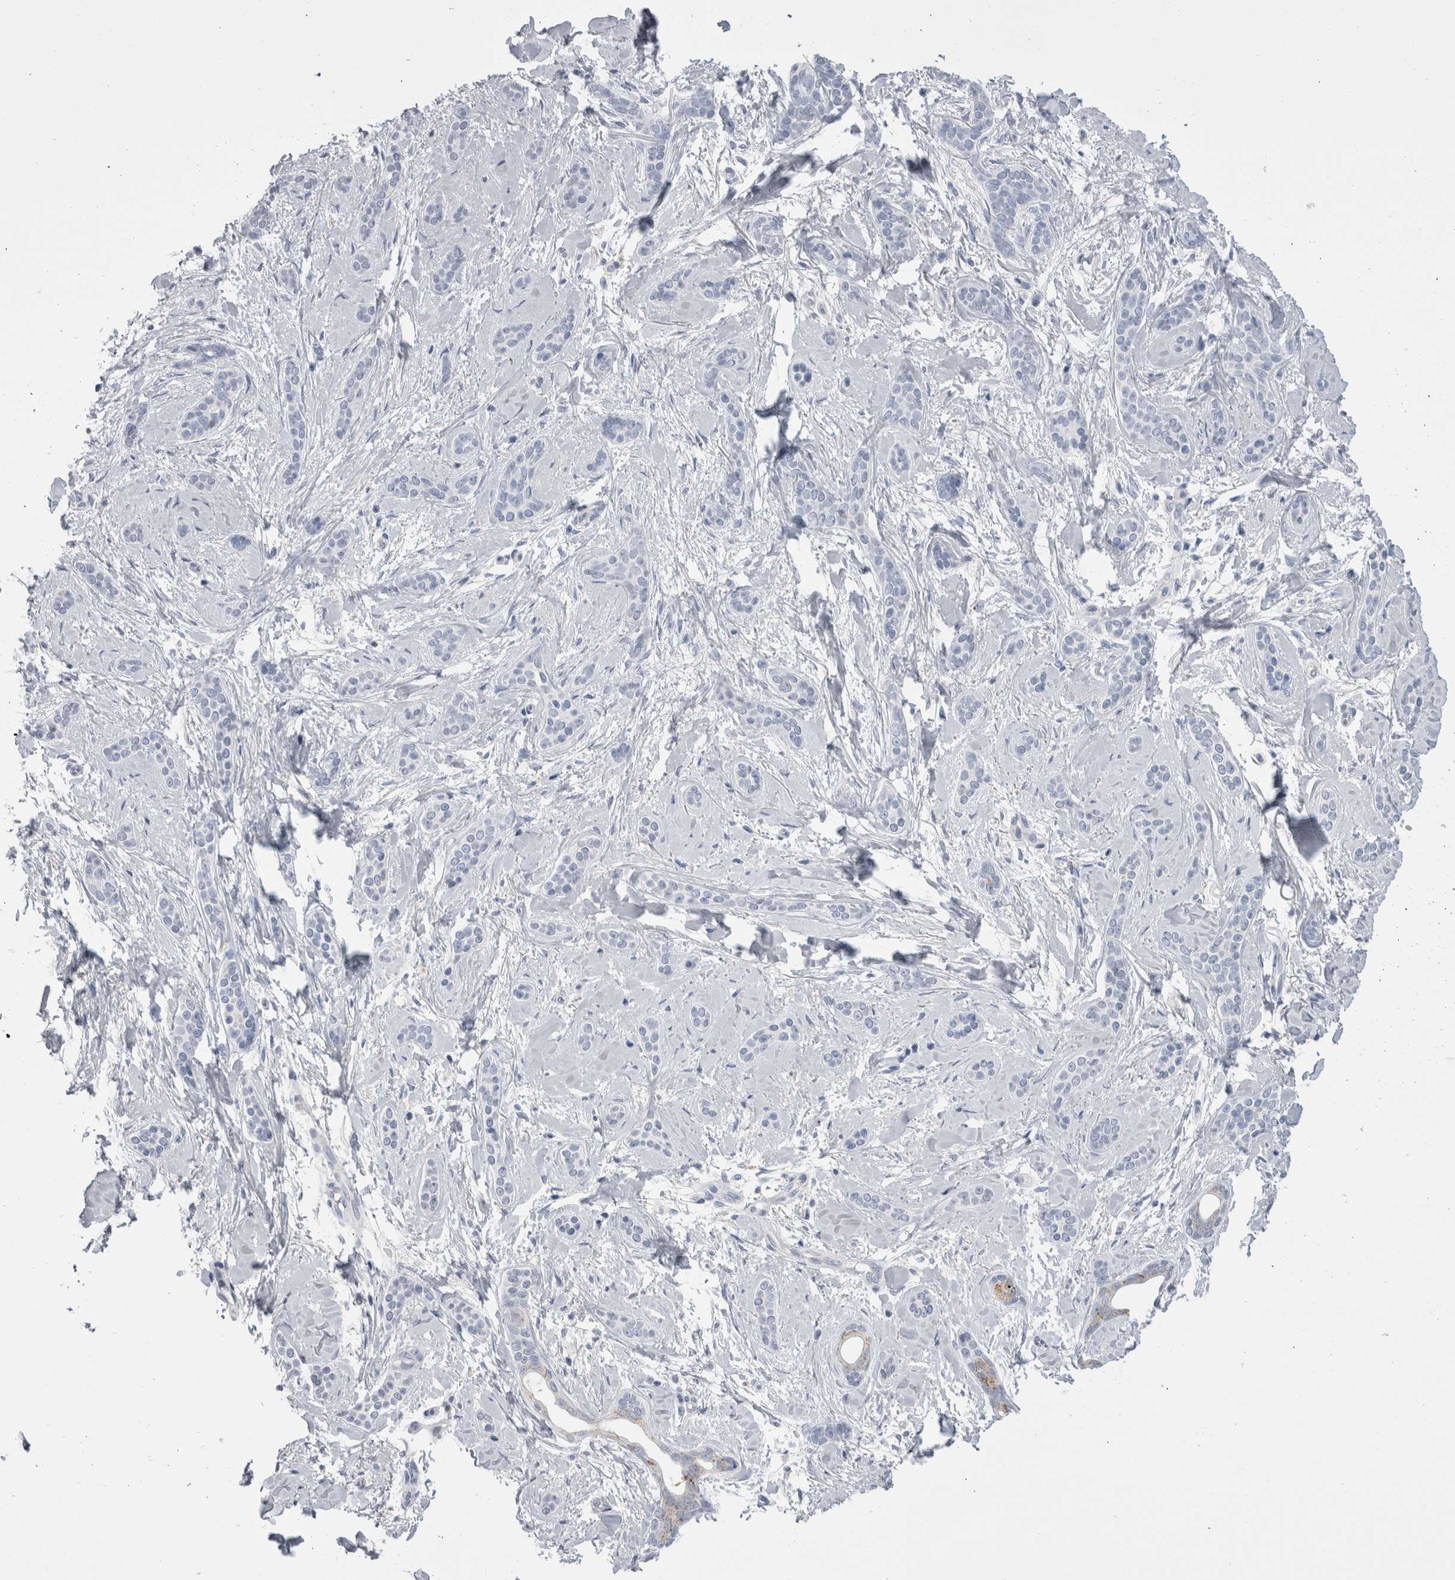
{"staining": {"intensity": "weak", "quantity": "<25%", "location": "cytoplasmic/membranous"}, "tissue": "skin cancer", "cell_type": "Tumor cells", "image_type": "cancer", "snomed": [{"axis": "morphology", "description": "Basal cell carcinoma"}, {"axis": "morphology", "description": "Adnexal tumor, benign"}, {"axis": "topography", "description": "Skin"}], "caption": "High power microscopy photomicrograph of an immunohistochemistry (IHC) micrograph of skin cancer, revealing no significant staining in tumor cells.", "gene": "EPDR1", "patient": {"sex": "female", "age": 42}}